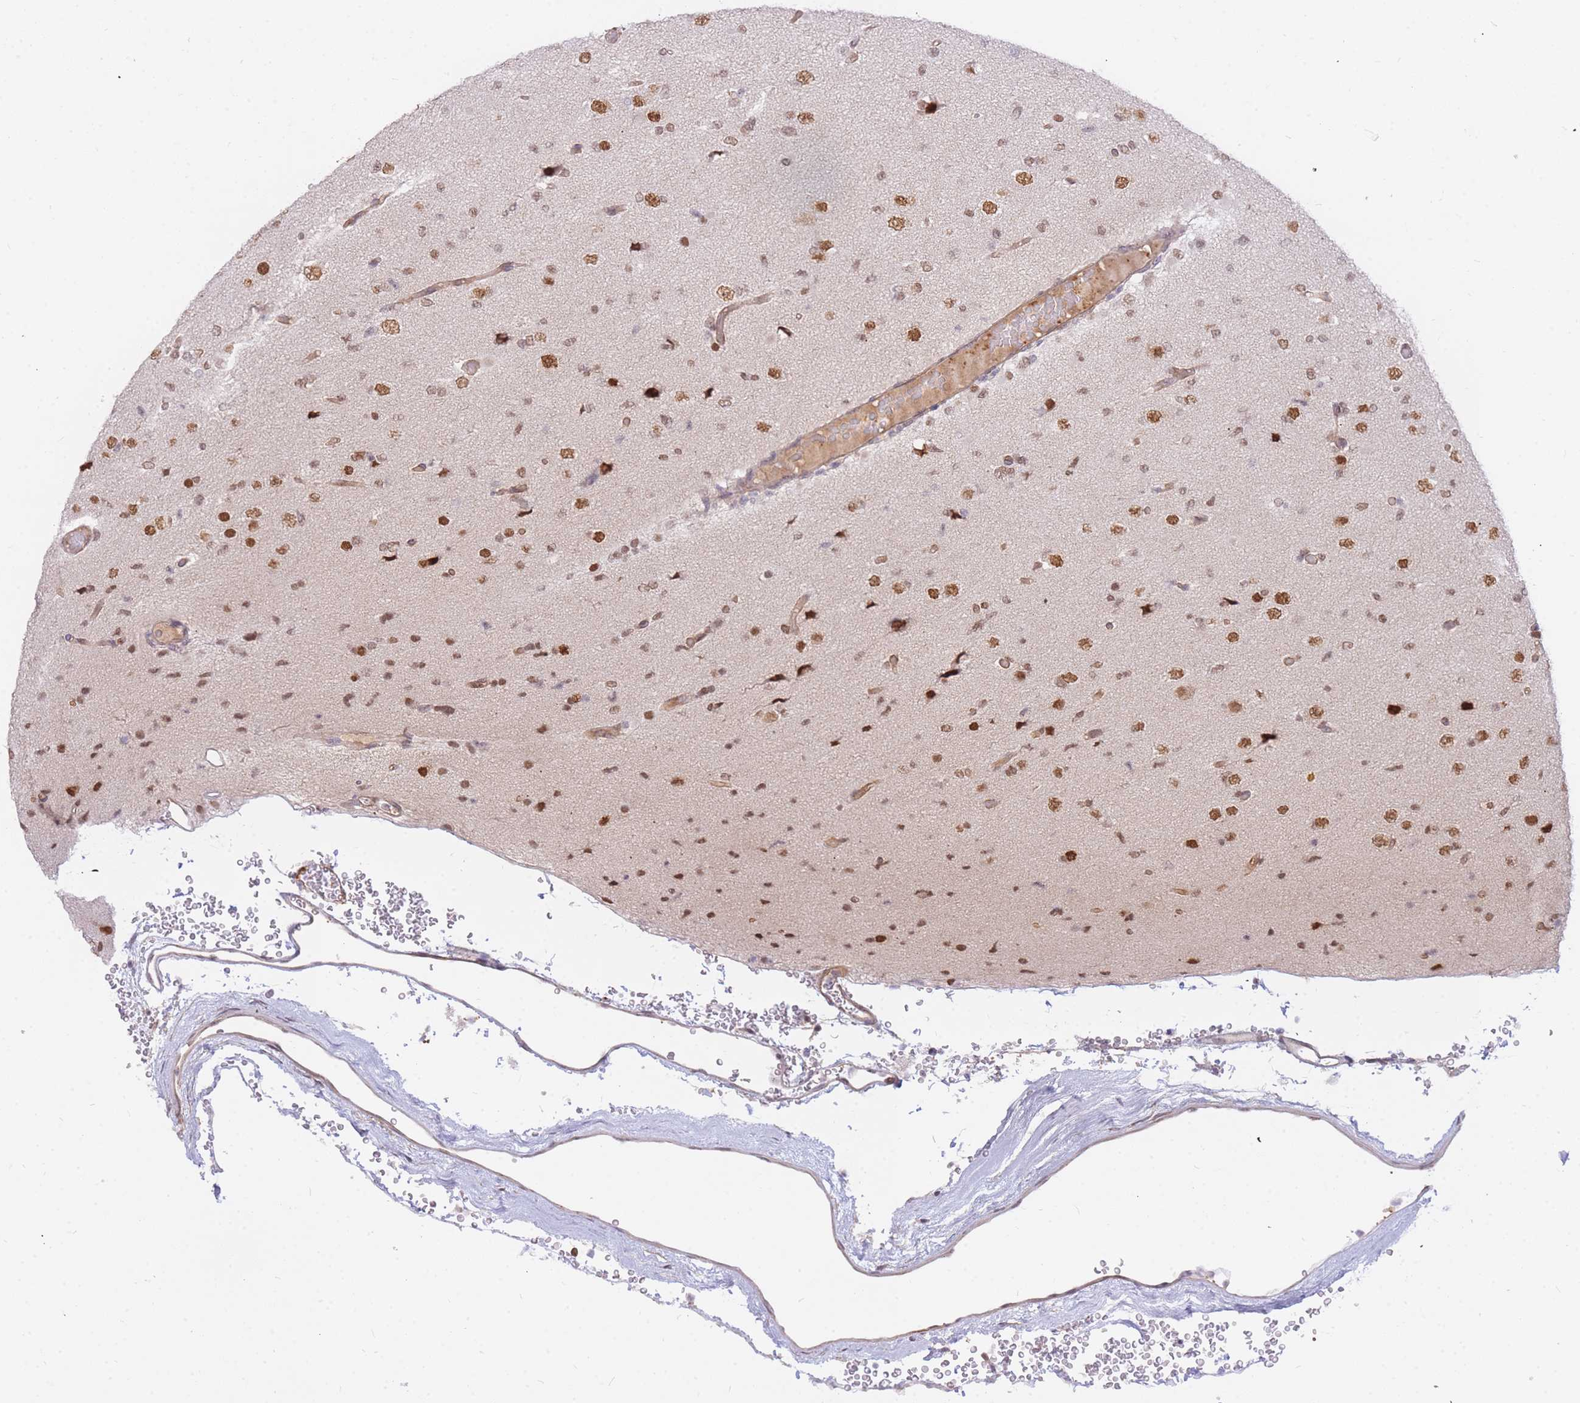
{"staining": {"intensity": "moderate", "quantity": "25%-75%", "location": "nuclear"}, "tissue": "glioma", "cell_type": "Tumor cells", "image_type": "cancer", "snomed": [{"axis": "morphology", "description": "Glioma, malignant, Low grade"}, {"axis": "topography", "description": "Brain"}], "caption": "Protein analysis of malignant glioma (low-grade) tissue demonstrates moderate nuclear expression in approximately 25%-75% of tumor cells. (DAB IHC, brown staining for protein, blue staining for nuclei).", "gene": "TLE2", "patient": {"sex": "female", "age": 22}}